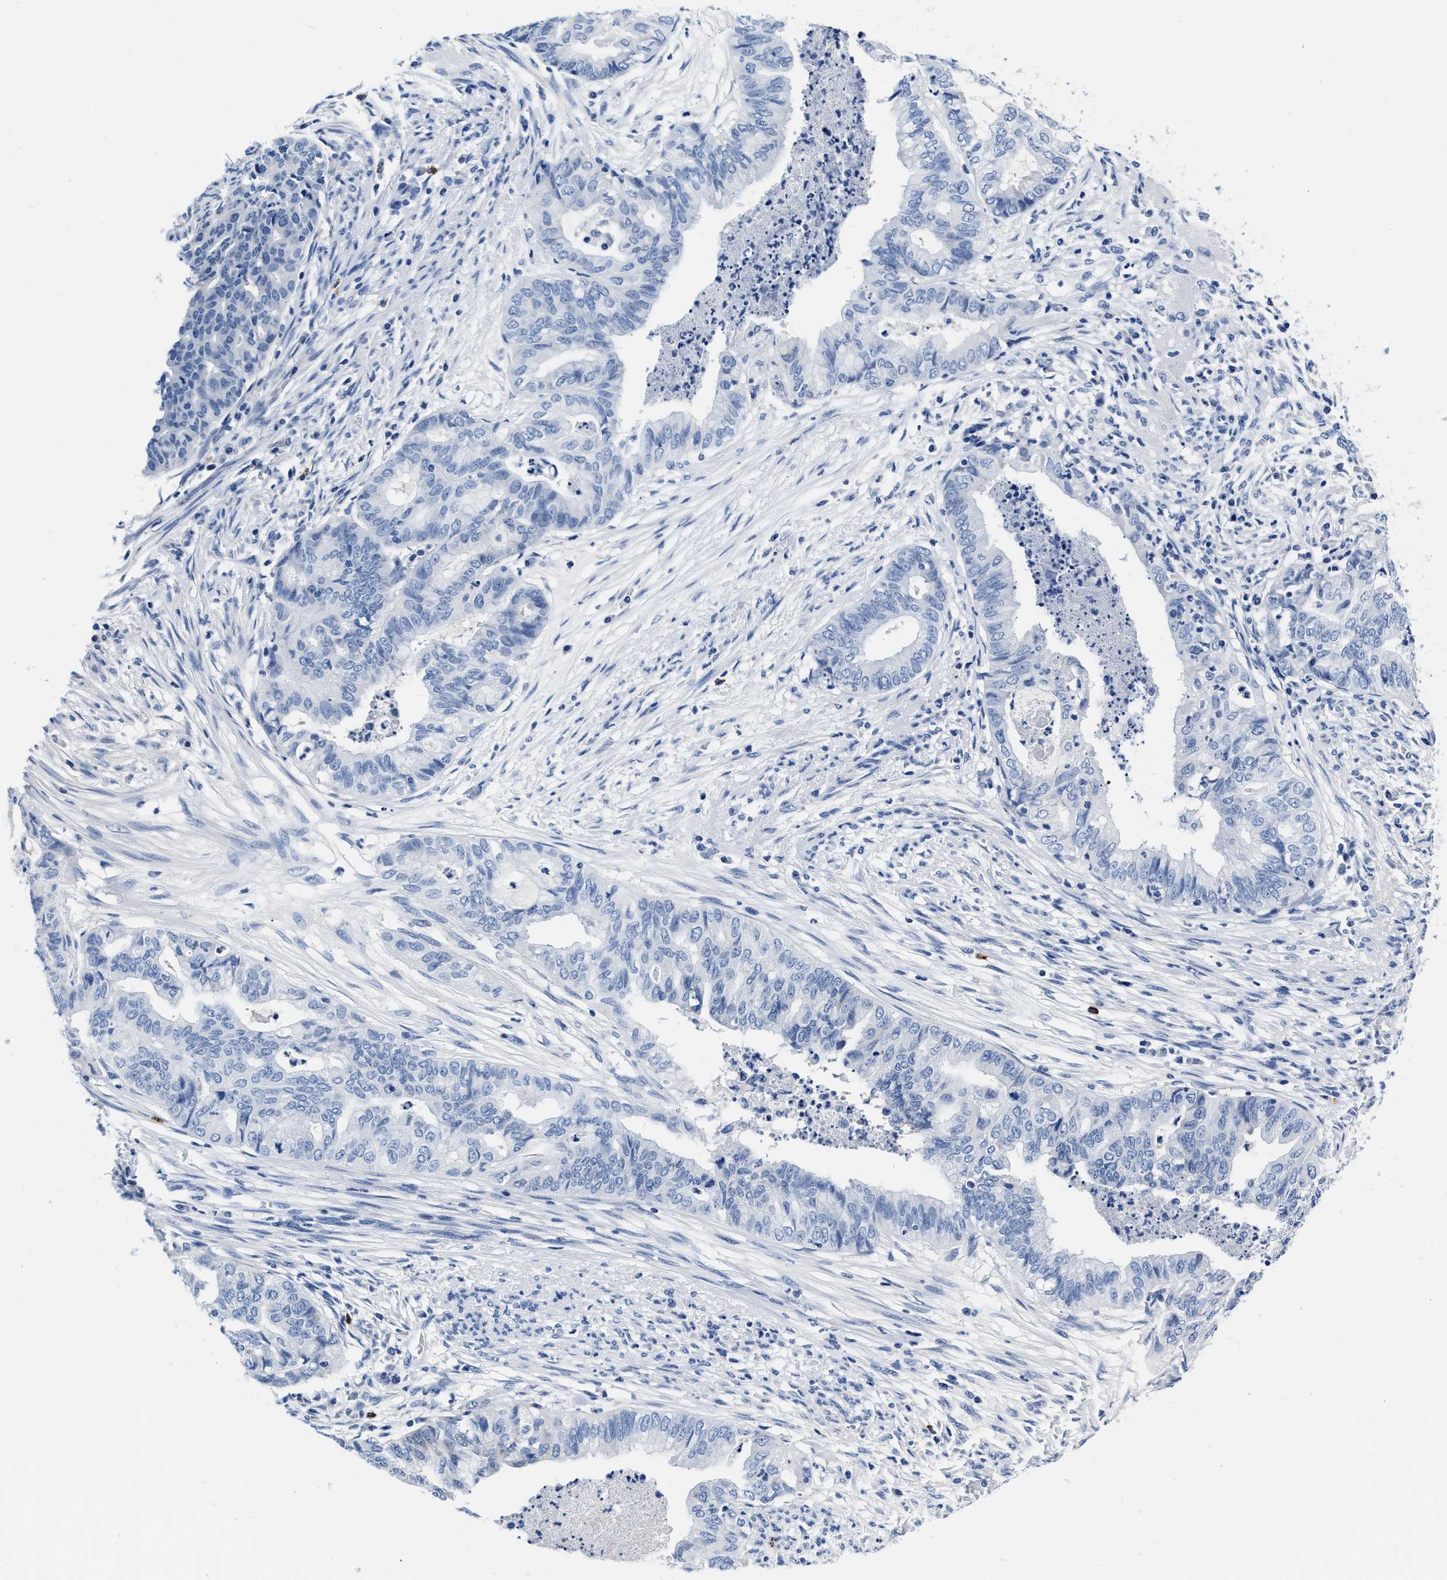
{"staining": {"intensity": "negative", "quantity": "none", "location": "none"}, "tissue": "endometrial cancer", "cell_type": "Tumor cells", "image_type": "cancer", "snomed": [{"axis": "morphology", "description": "Adenocarcinoma, NOS"}, {"axis": "topography", "description": "Endometrium"}], "caption": "Endometrial cancer (adenocarcinoma) was stained to show a protein in brown. There is no significant expression in tumor cells.", "gene": "CER1", "patient": {"sex": "female", "age": 79}}